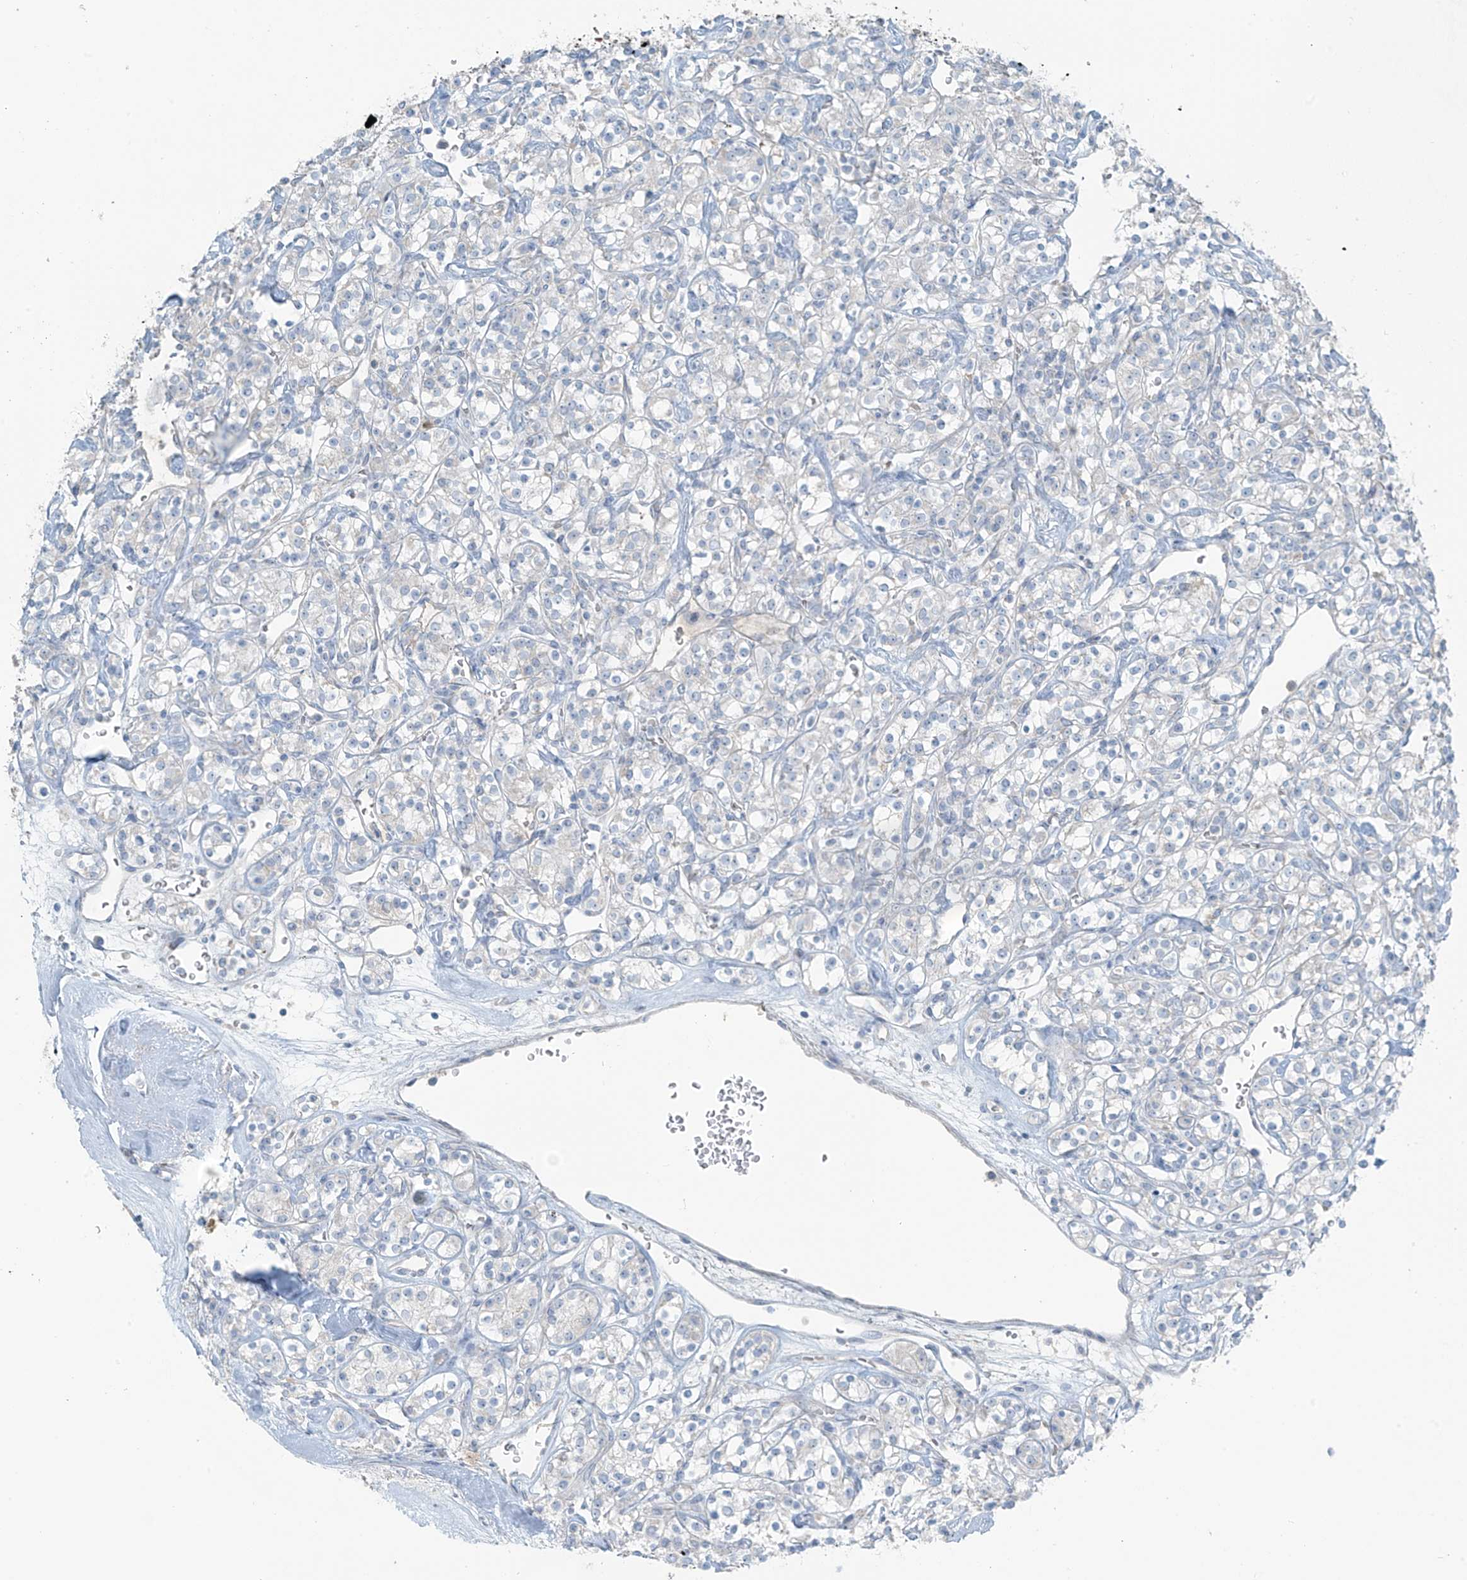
{"staining": {"intensity": "negative", "quantity": "none", "location": "none"}, "tissue": "renal cancer", "cell_type": "Tumor cells", "image_type": "cancer", "snomed": [{"axis": "morphology", "description": "Adenocarcinoma, NOS"}, {"axis": "topography", "description": "Kidney"}], "caption": "Tumor cells are negative for brown protein staining in adenocarcinoma (renal).", "gene": "FAM131C", "patient": {"sex": "male", "age": 77}}